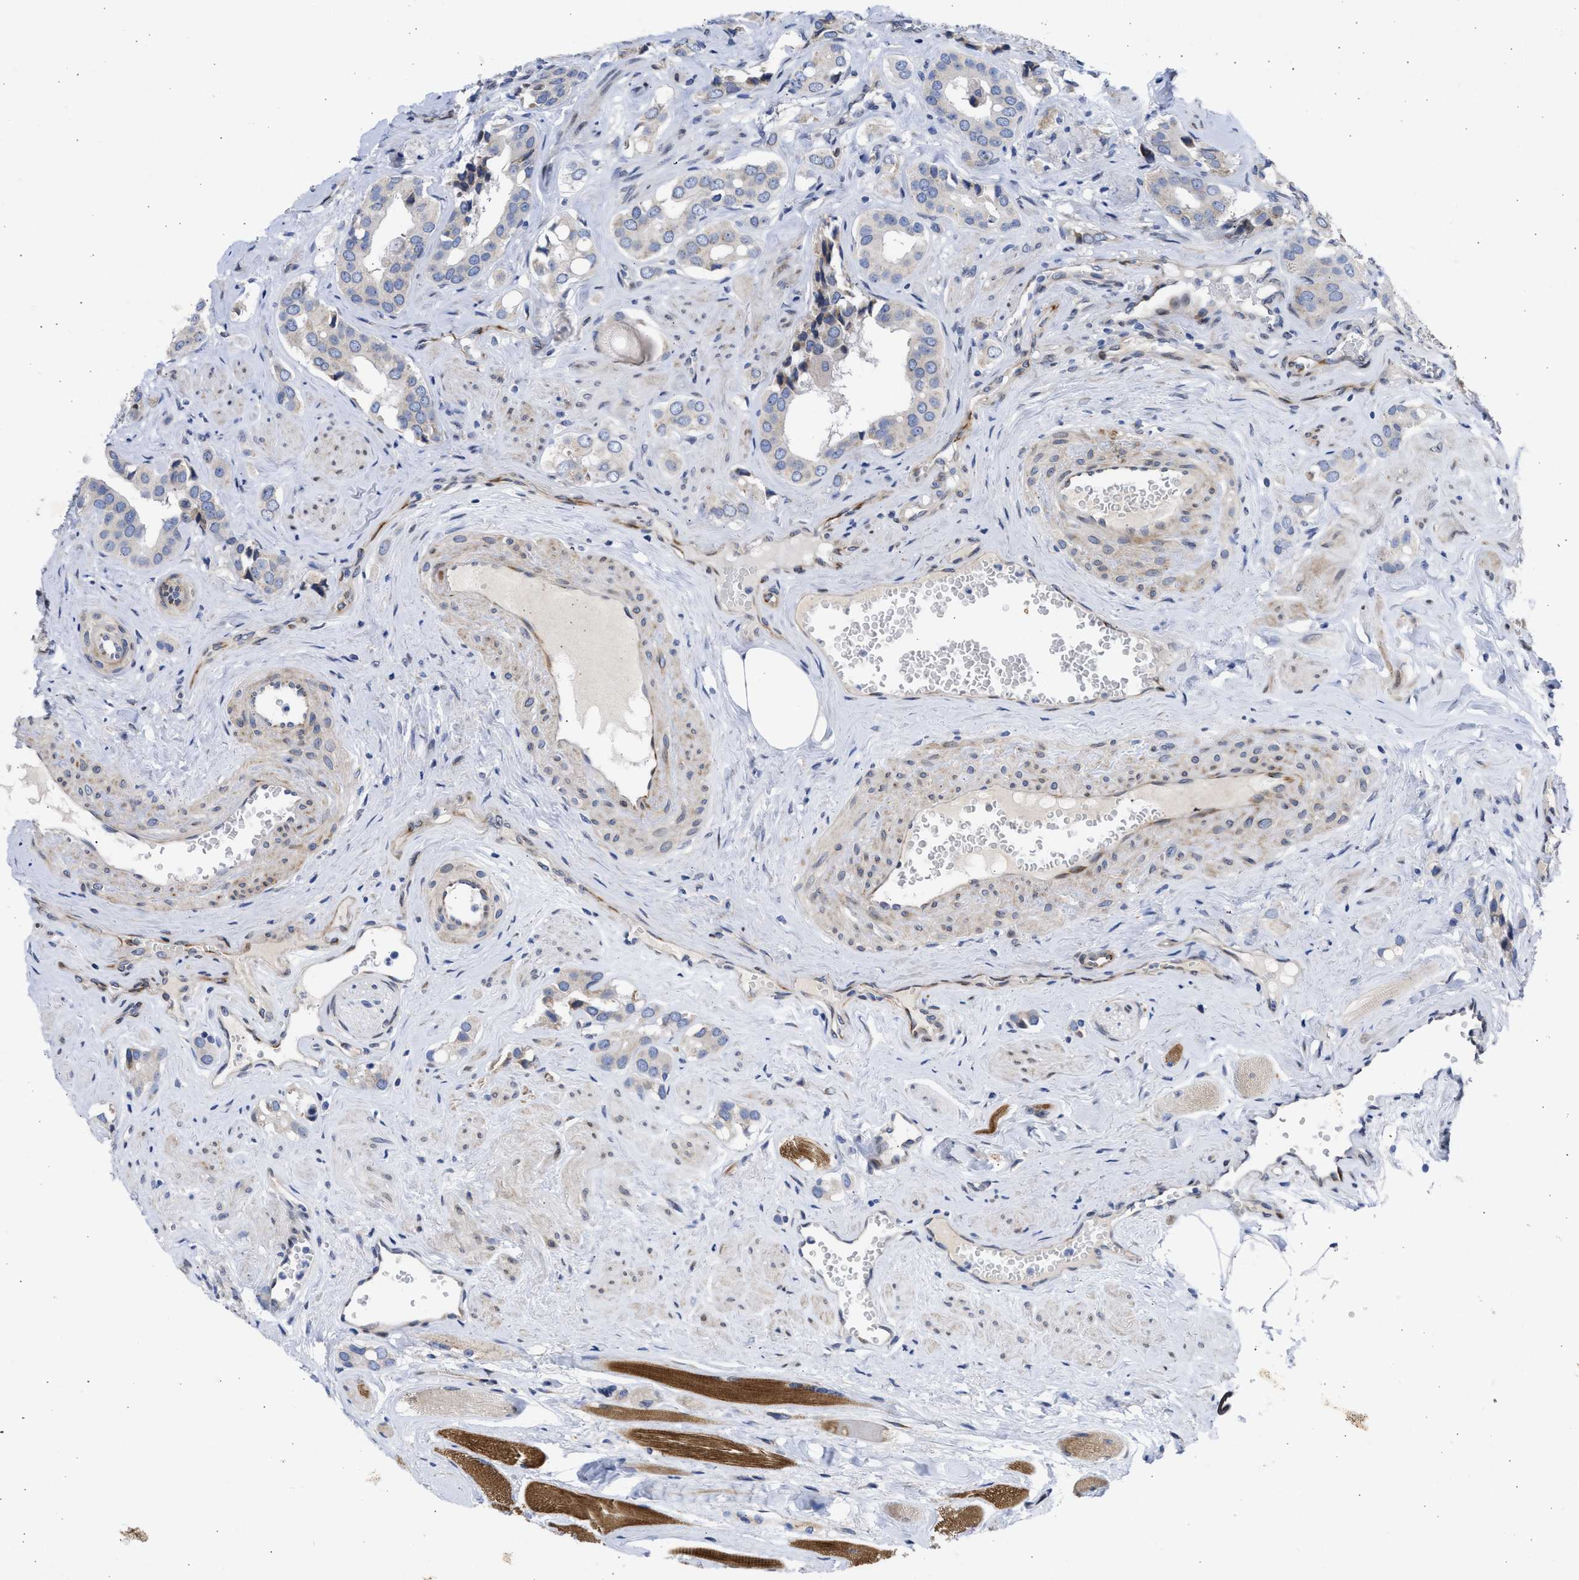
{"staining": {"intensity": "weak", "quantity": "<25%", "location": "cytoplasmic/membranous"}, "tissue": "prostate cancer", "cell_type": "Tumor cells", "image_type": "cancer", "snomed": [{"axis": "morphology", "description": "Adenocarcinoma, High grade"}, {"axis": "topography", "description": "Prostate"}], "caption": "High magnification brightfield microscopy of adenocarcinoma (high-grade) (prostate) stained with DAB (brown) and counterstained with hematoxylin (blue): tumor cells show no significant staining.", "gene": "NUP35", "patient": {"sex": "male", "age": 52}}